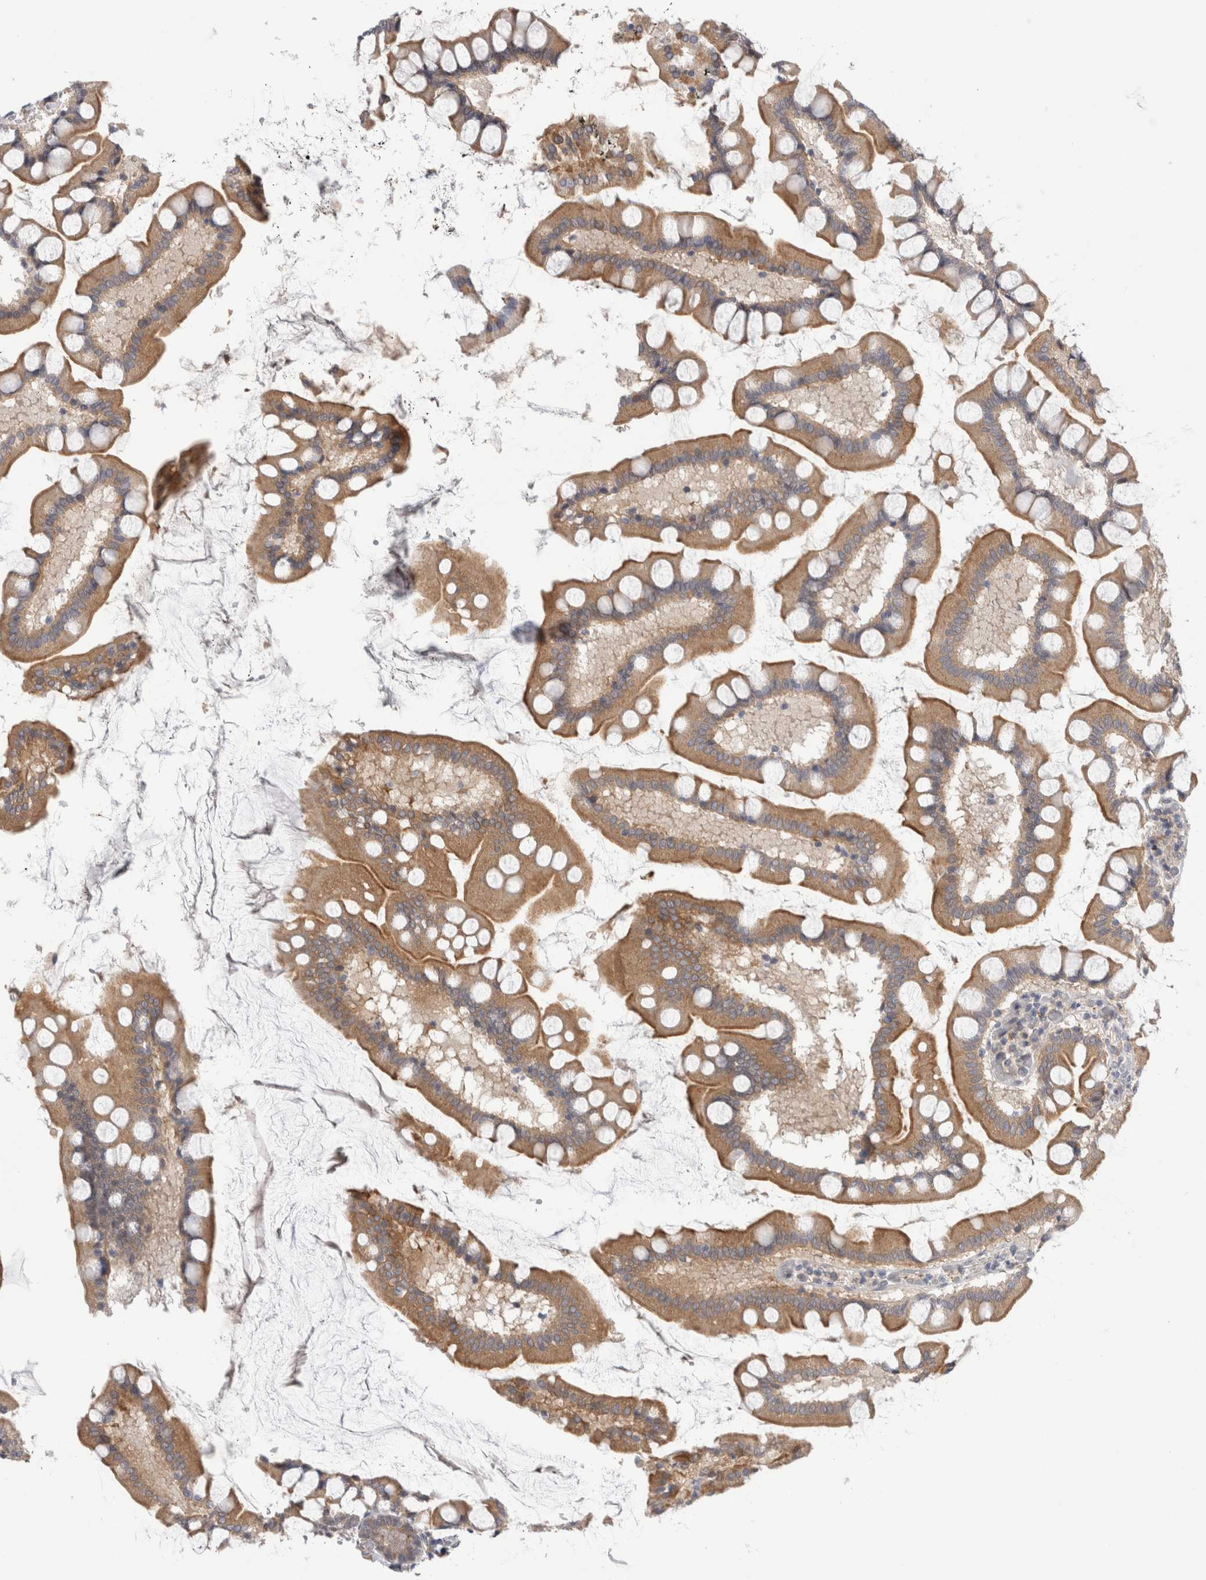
{"staining": {"intensity": "moderate", "quantity": ">75%", "location": "cytoplasmic/membranous"}, "tissue": "small intestine", "cell_type": "Glandular cells", "image_type": "normal", "snomed": [{"axis": "morphology", "description": "Normal tissue, NOS"}, {"axis": "topography", "description": "Small intestine"}], "caption": "IHC staining of benign small intestine, which displays medium levels of moderate cytoplasmic/membranous expression in approximately >75% of glandular cells indicating moderate cytoplasmic/membranous protein staining. The staining was performed using DAB (3,3'-diaminobenzidine) (brown) for protein detection and nuclei were counterstained in hematoxylin (blue).", "gene": "TAFA5", "patient": {"sex": "male", "age": 41}}